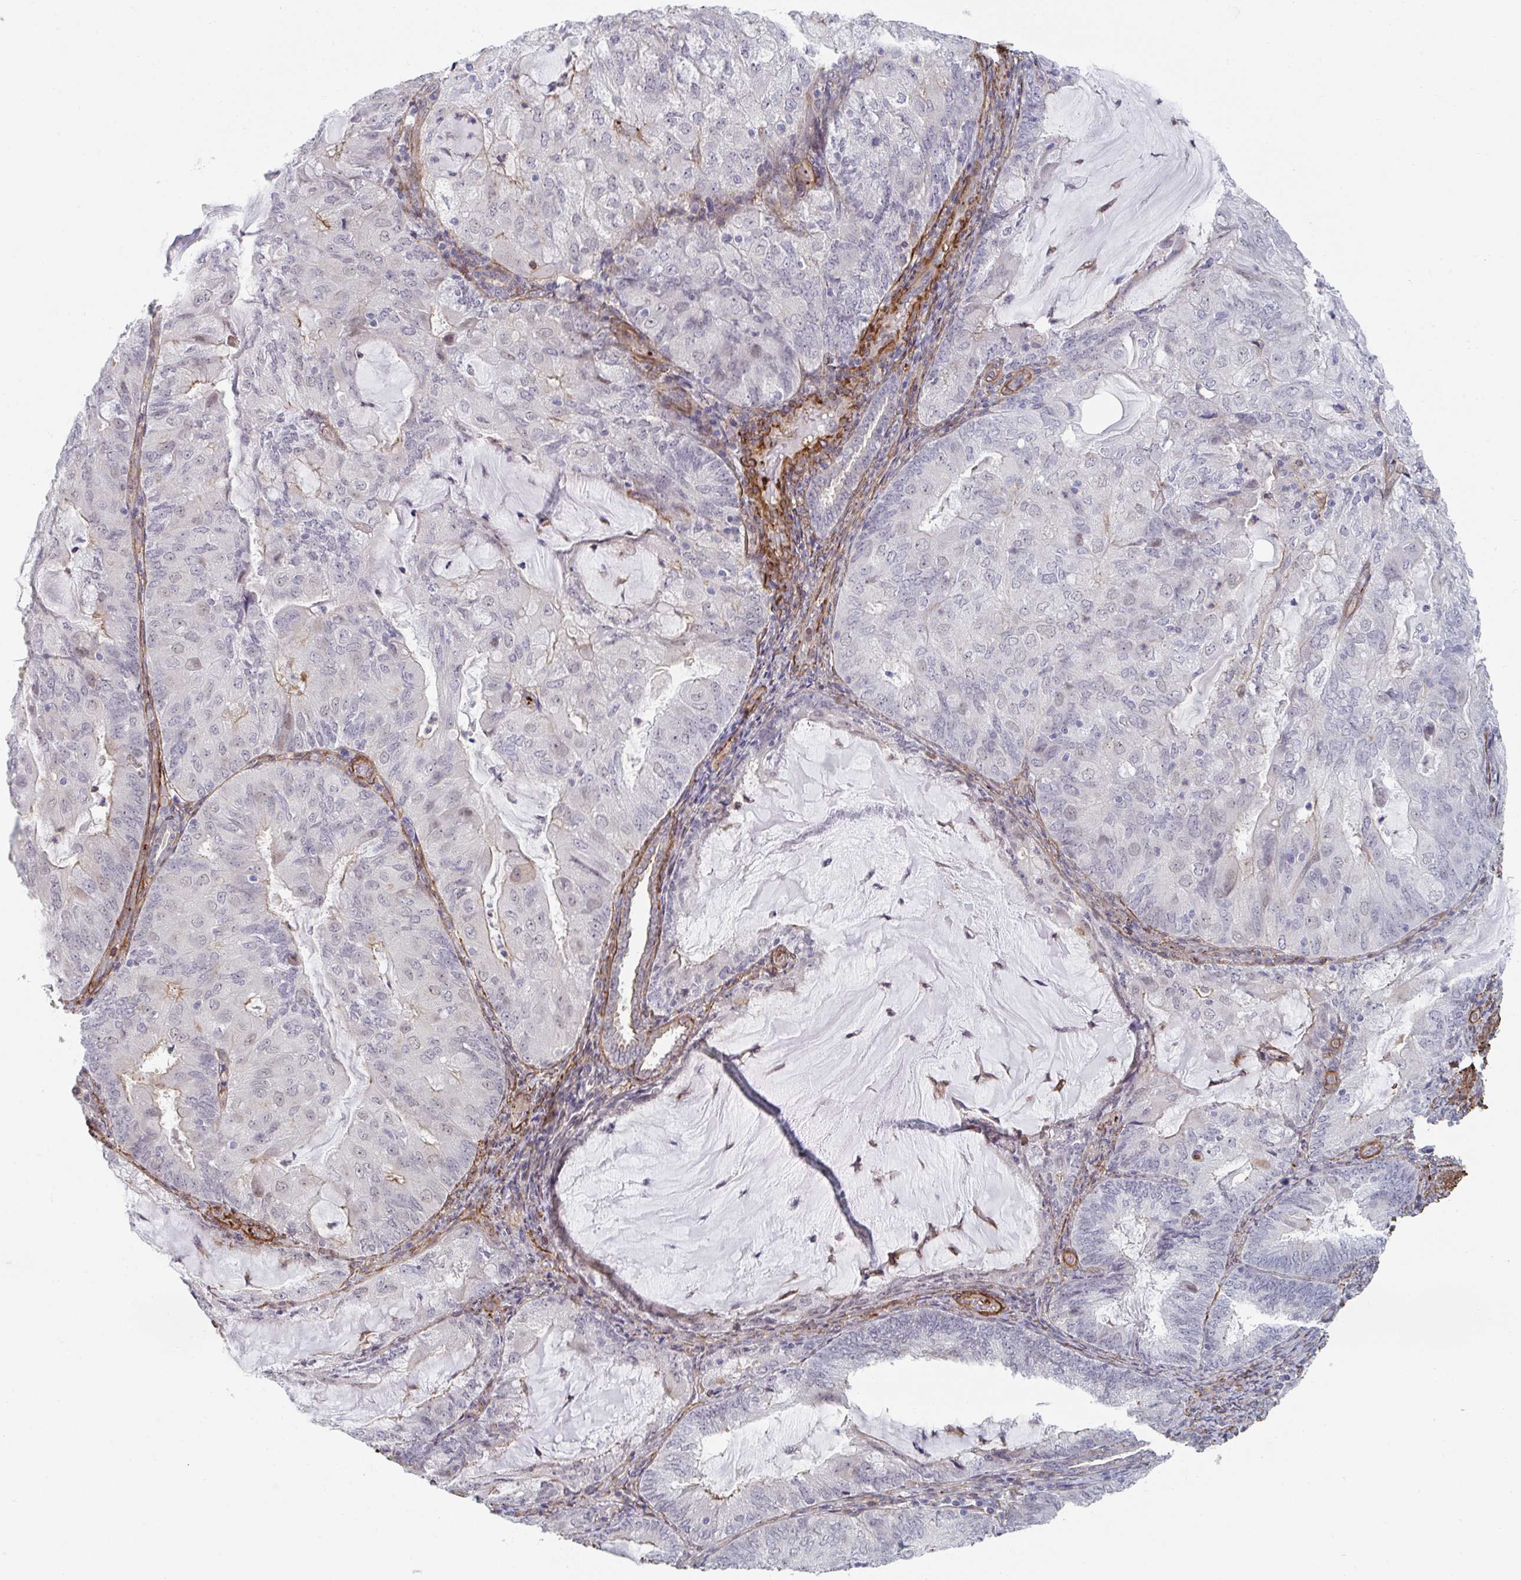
{"staining": {"intensity": "negative", "quantity": "none", "location": "none"}, "tissue": "endometrial cancer", "cell_type": "Tumor cells", "image_type": "cancer", "snomed": [{"axis": "morphology", "description": "Adenocarcinoma, NOS"}, {"axis": "topography", "description": "Endometrium"}], "caption": "Tumor cells are negative for protein expression in human endometrial cancer.", "gene": "NEURL4", "patient": {"sex": "female", "age": 81}}